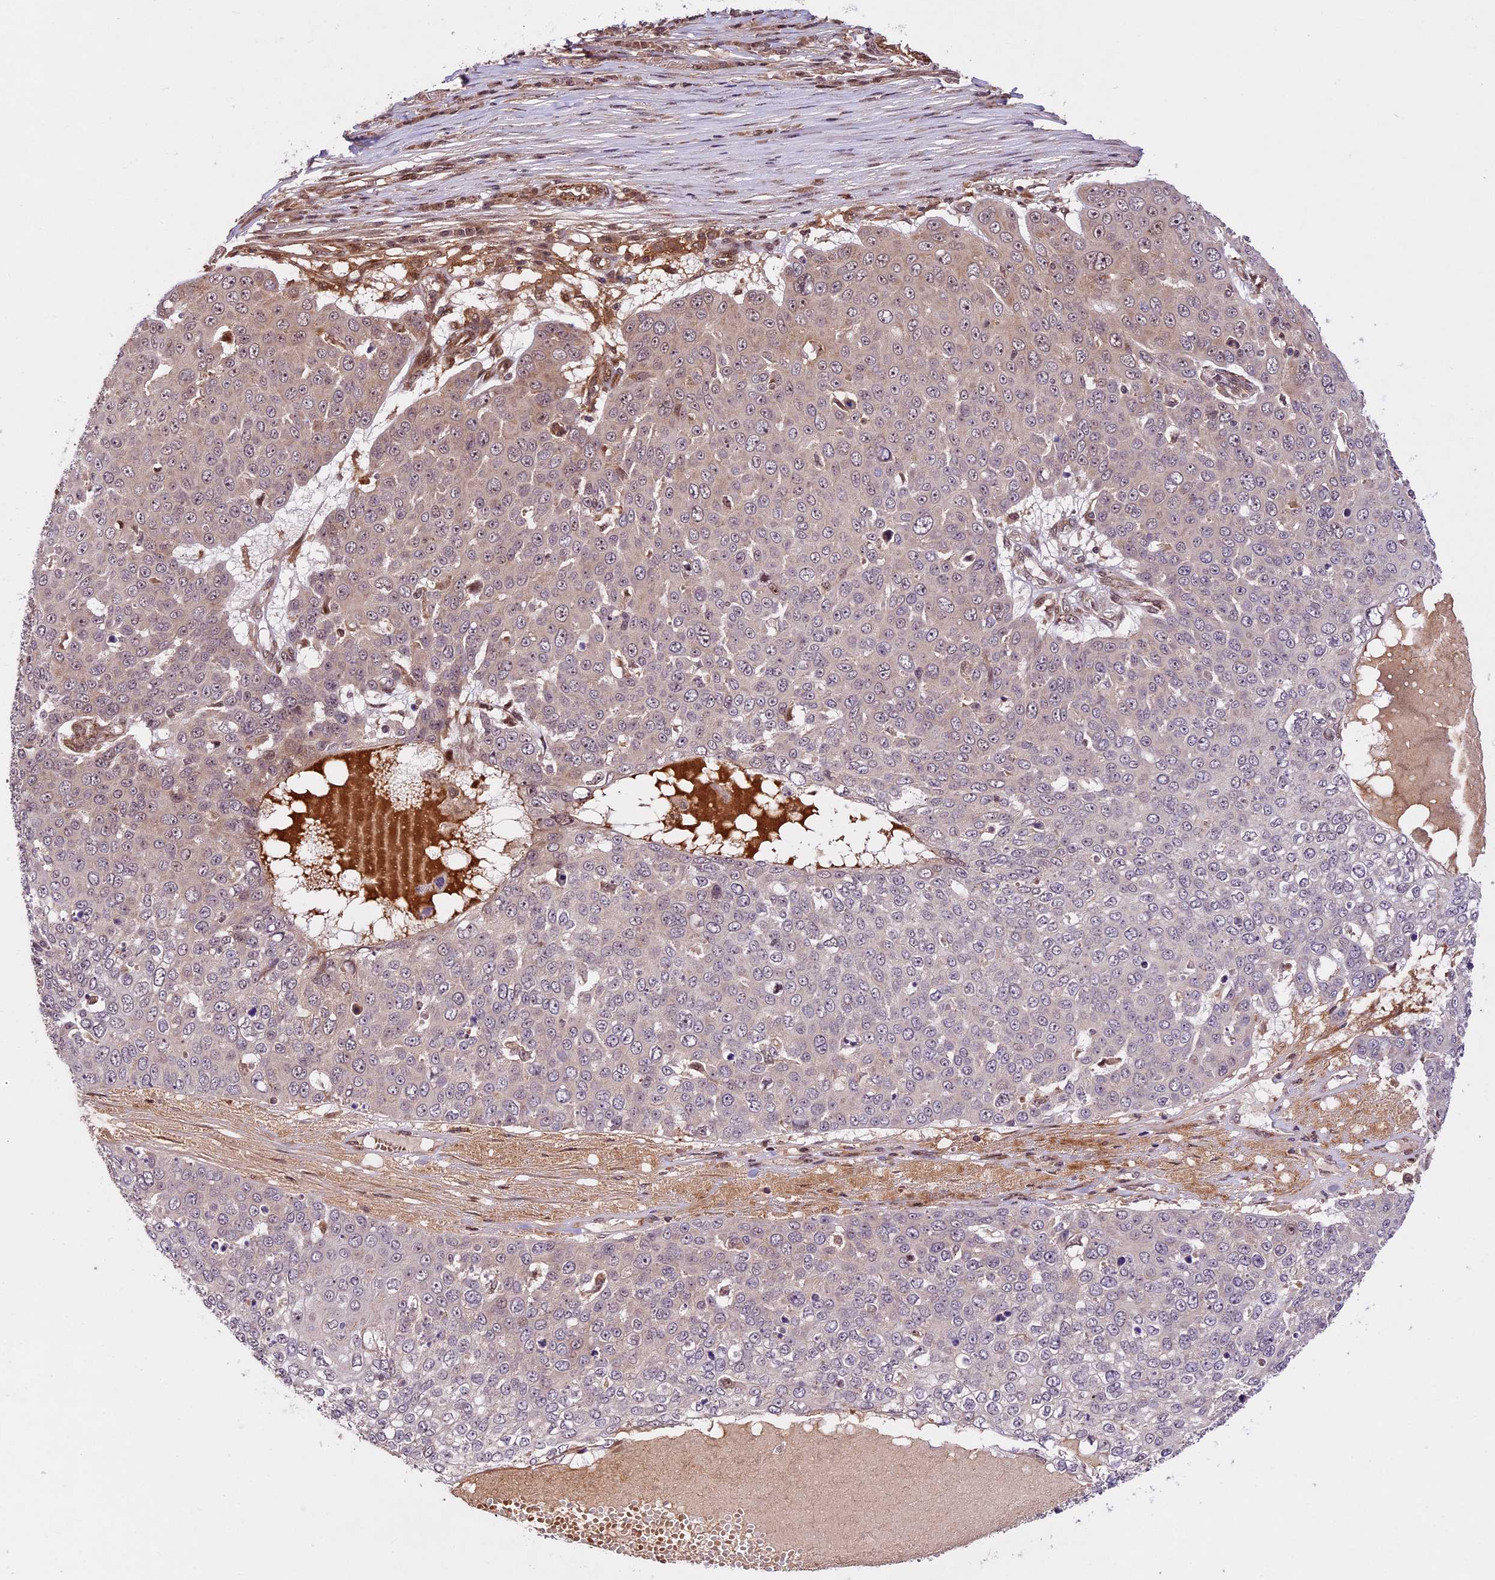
{"staining": {"intensity": "weak", "quantity": "<25%", "location": "nuclear"}, "tissue": "skin cancer", "cell_type": "Tumor cells", "image_type": "cancer", "snomed": [{"axis": "morphology", "description": "Squamous cell carcinoma, NOS"}, {"axis": "topography", "description": "Skin"}], "caption": "DAB immunohistochemical staining of skin cancer shows no significant staining in tumor cells.", "gene": "DHX38", "patient": {"sex": "male", "age": 71}}